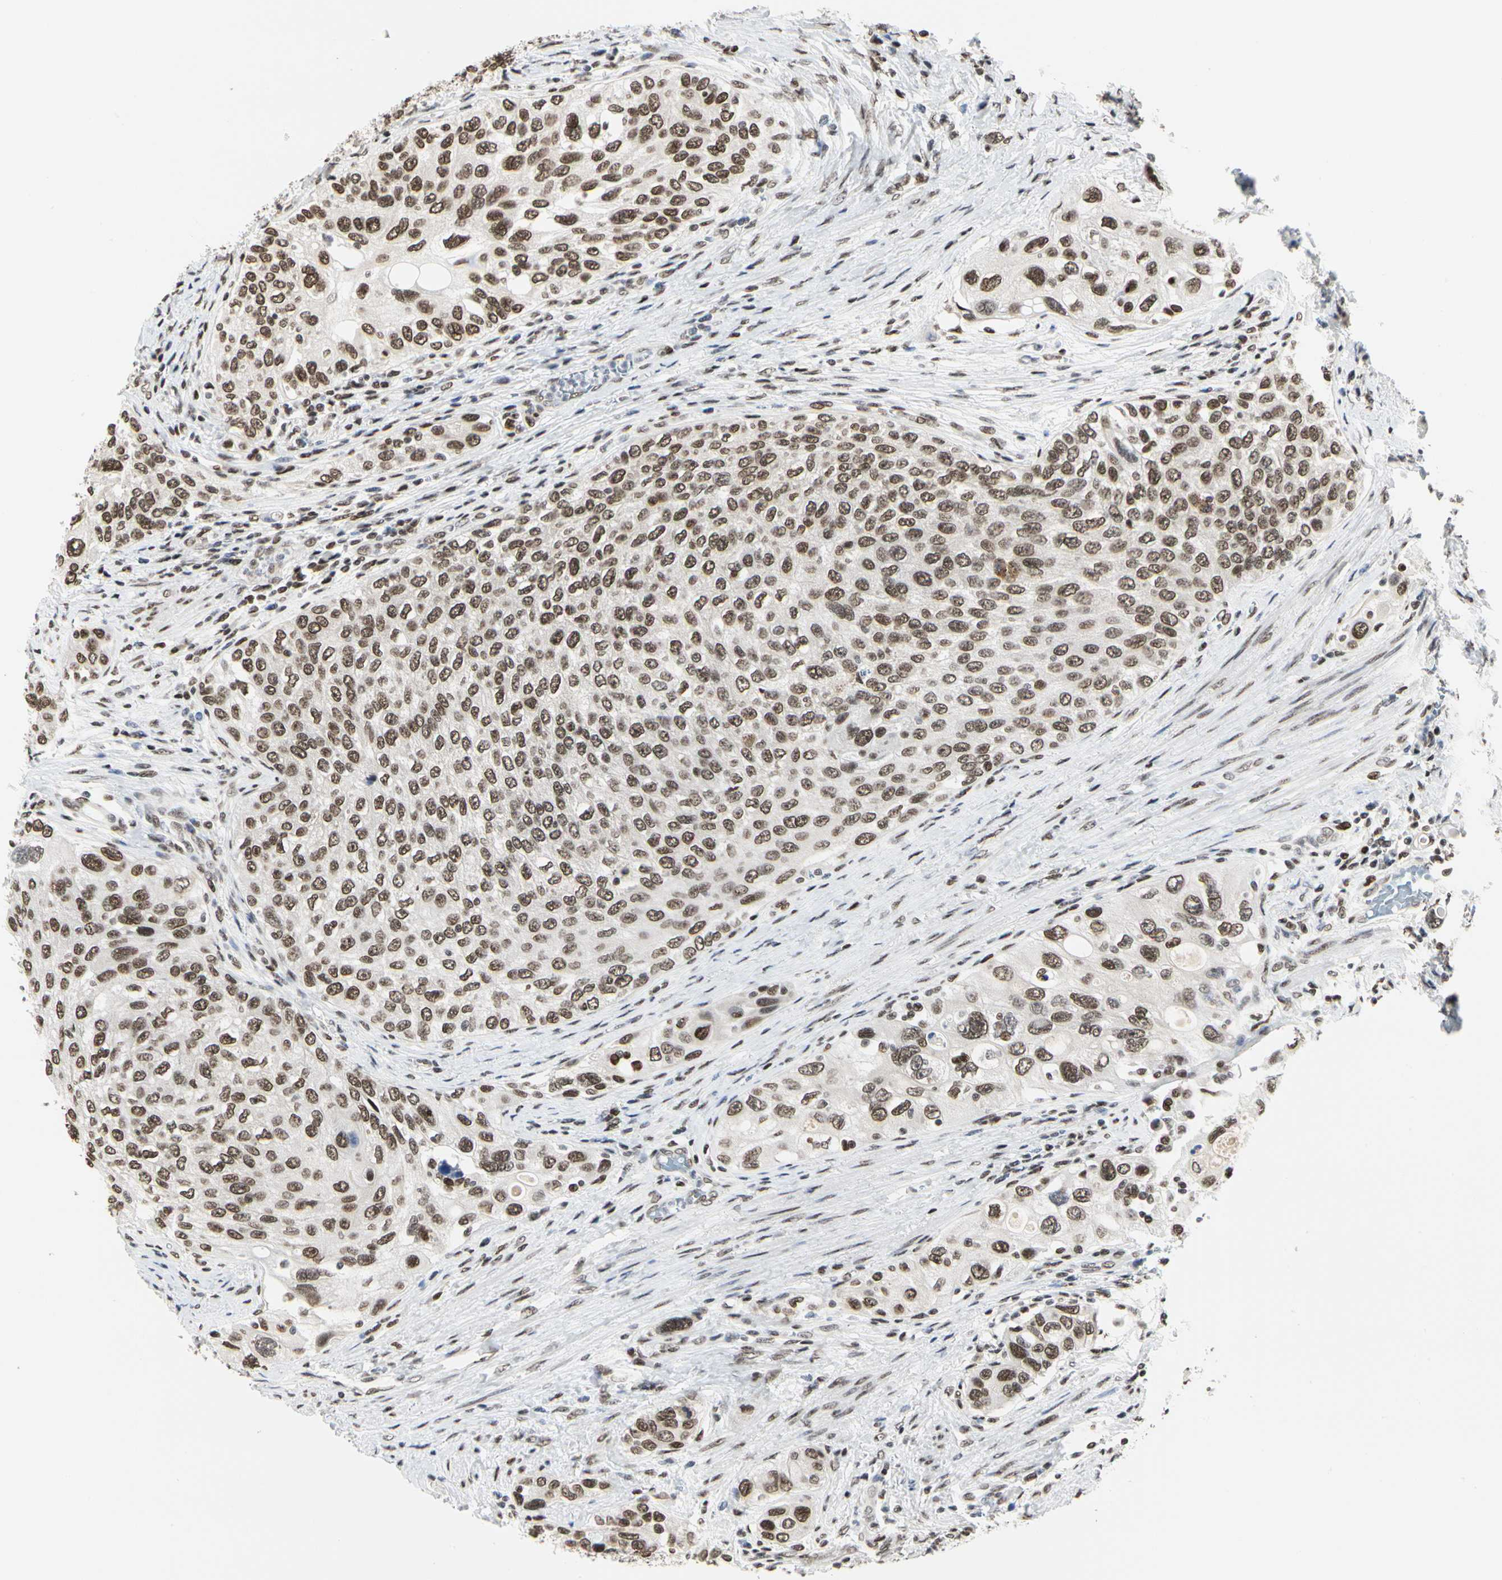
{"staining": {"intensity": "moderate", "quantity": ">75%", "location": "nuclear"}, "tissue": "urothelial cancer", "cell_type": "Tumor cells", "image_type": "cancer", "snomed": [{"axis": "morphology", "description": "Urothelial carcinoma, High grade"}, {"axis": "topography", "description": "Urinary bladder"}], "caption": "About >75% of tumor cells in human urothelial carcinoma (high-grade) display moderate nuclear protein expression as visualized by brown immunohistochemical staining.", "gene": "PRMT3", "patient": {"sex": "female", "age": 56}}